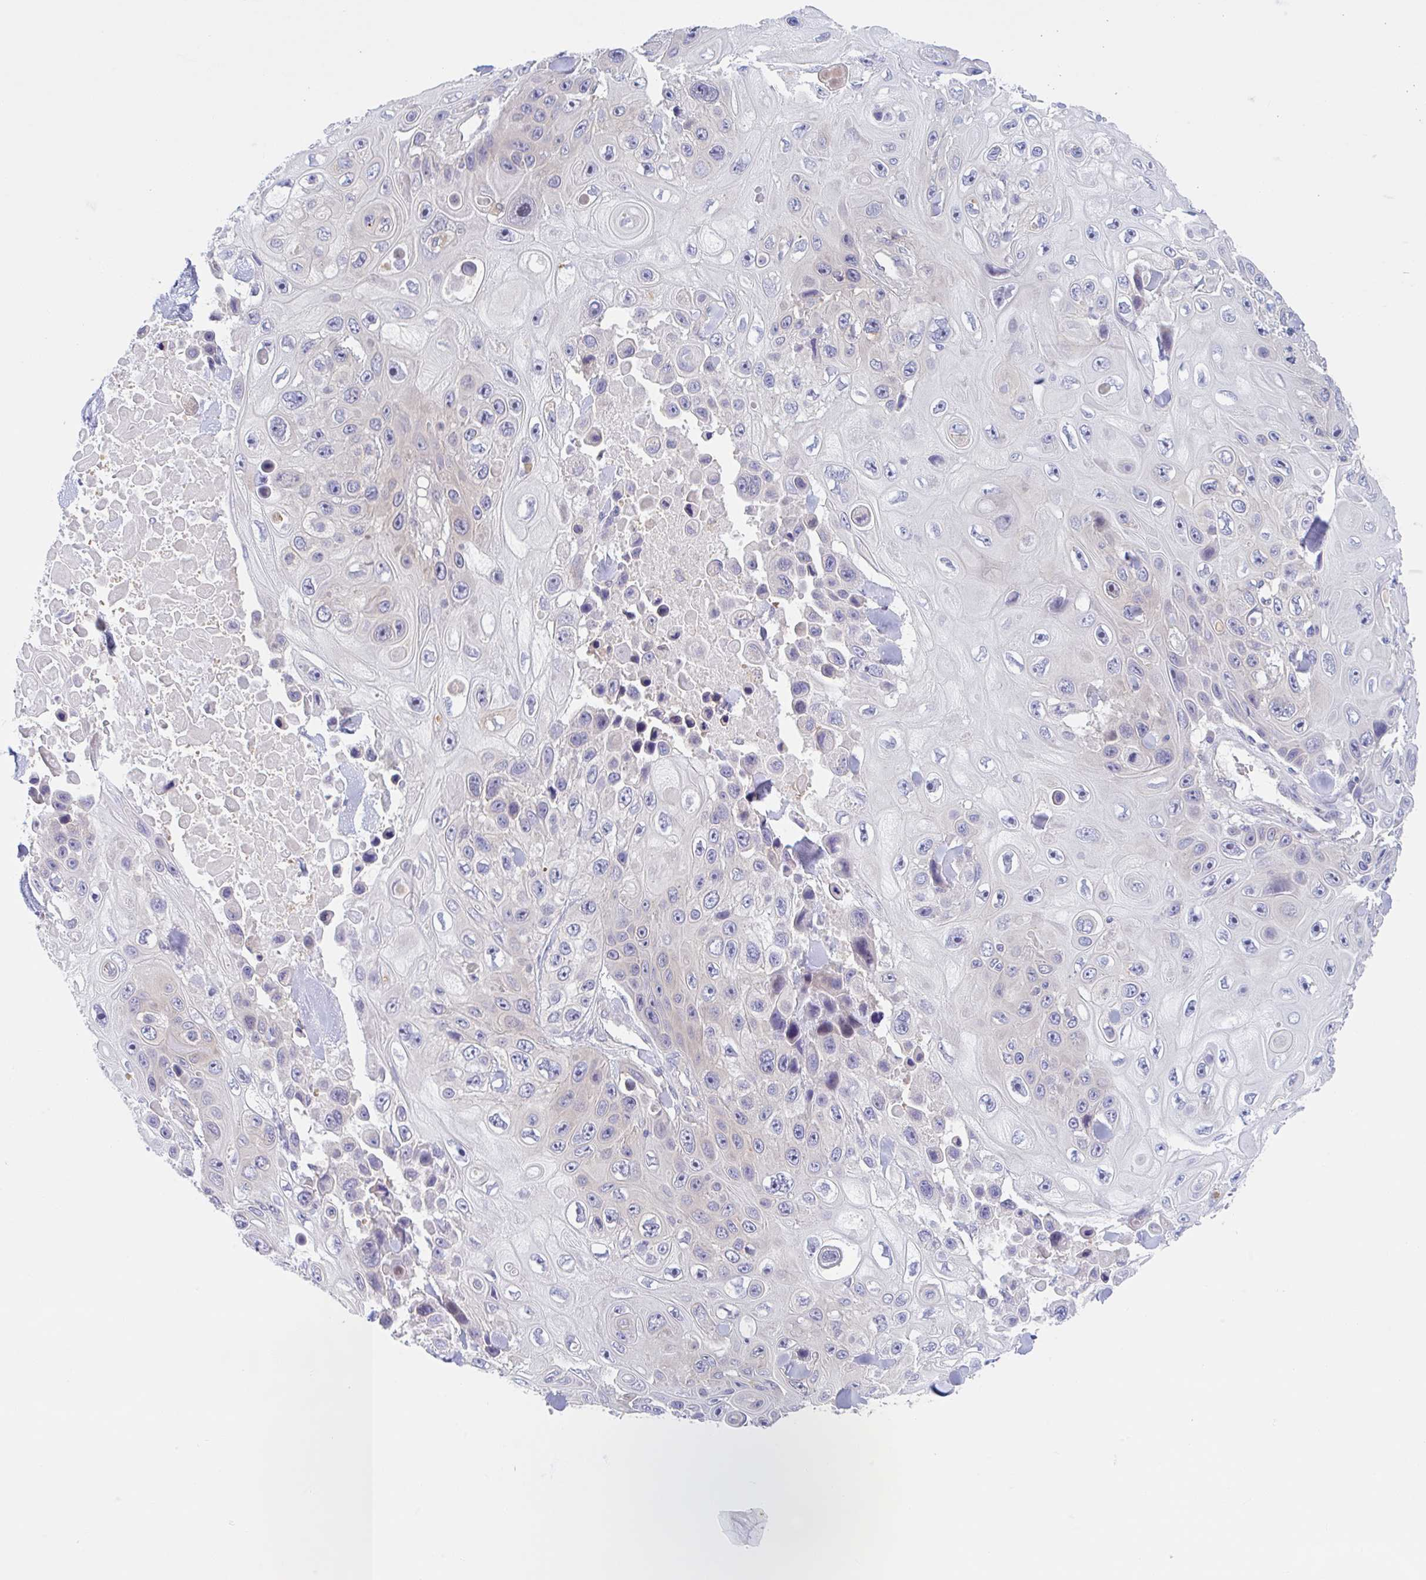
{"staining": {"intensity": "negative", "quantity": "none", "location": "none"}, "tissue": "skin cancer", "cell_type": "Tumor cells", "image_type": "cancer", "snomed": [{"axis": "morphology", "description": "Squamous cell carcinoma, NOS"}, {"axis": "topography", "description": "Skin"}], "caption": "Skin cancer stained for a protein using immunohistochemistry (IHC) exhibits no expression tumor cells.", "gene": "TMEM86A", "patient": {"sex": "male", "age": 82}}